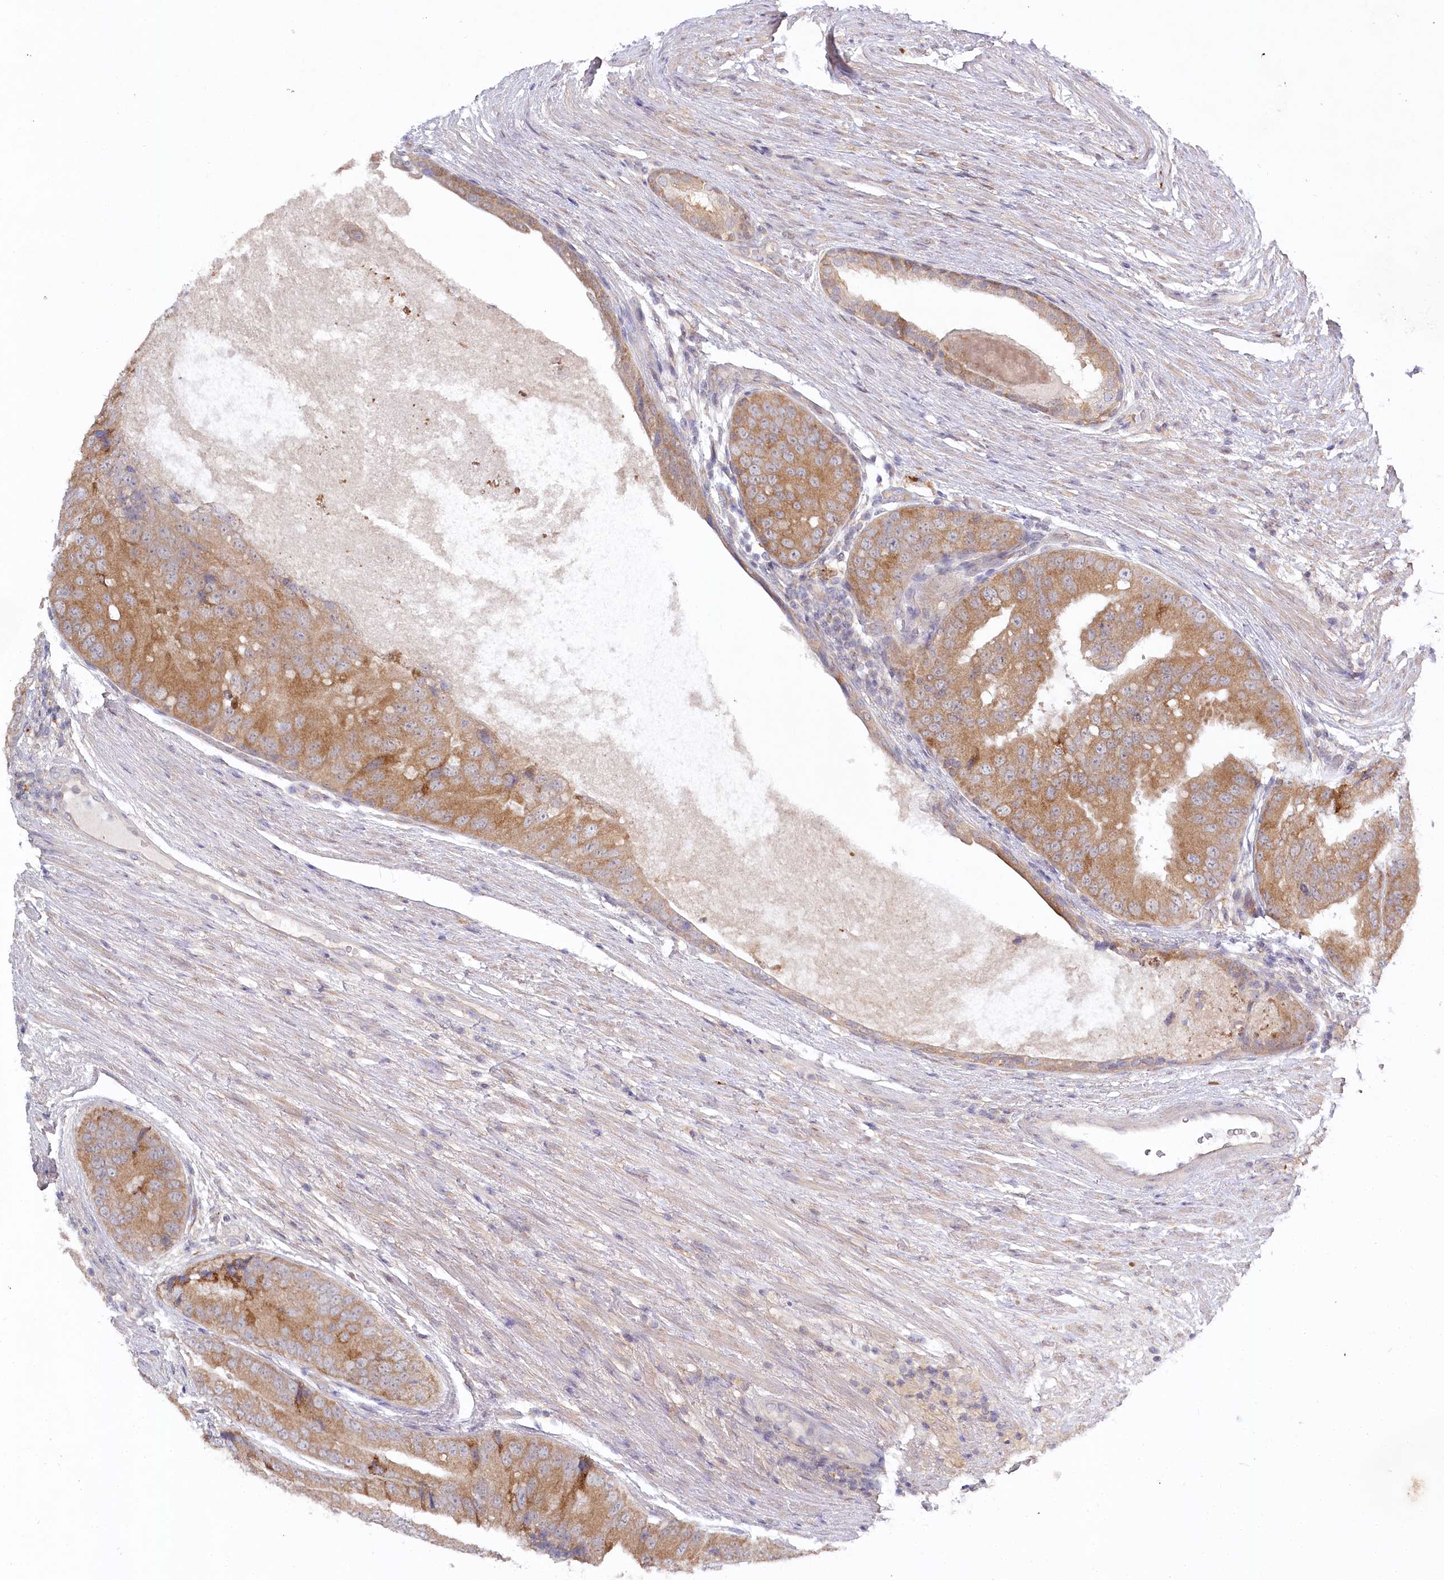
{"staining": {"intensity": "moderate", "quantity": ">75%", "location": "cytoplasmic/membranous"}, "tissue": "prostate cancer", "cell_type": "Tumor cells", "image_type": "cancer", "snomed": [{"axis": "morphology", "description": "Adenocarcinoma, High grade"}, {"axis": "topography", "description": "Prostate"}], "caption": "A micrograph showing moderate cytoplasmic/membranous staining in about >75% of tumor cells in prostate cancer (high-grade adenocarcinoma), as visualized by brown immunohistochemical staining.", "gene": "AAMDC", "patient": {"sex": "male", "age": 70}}